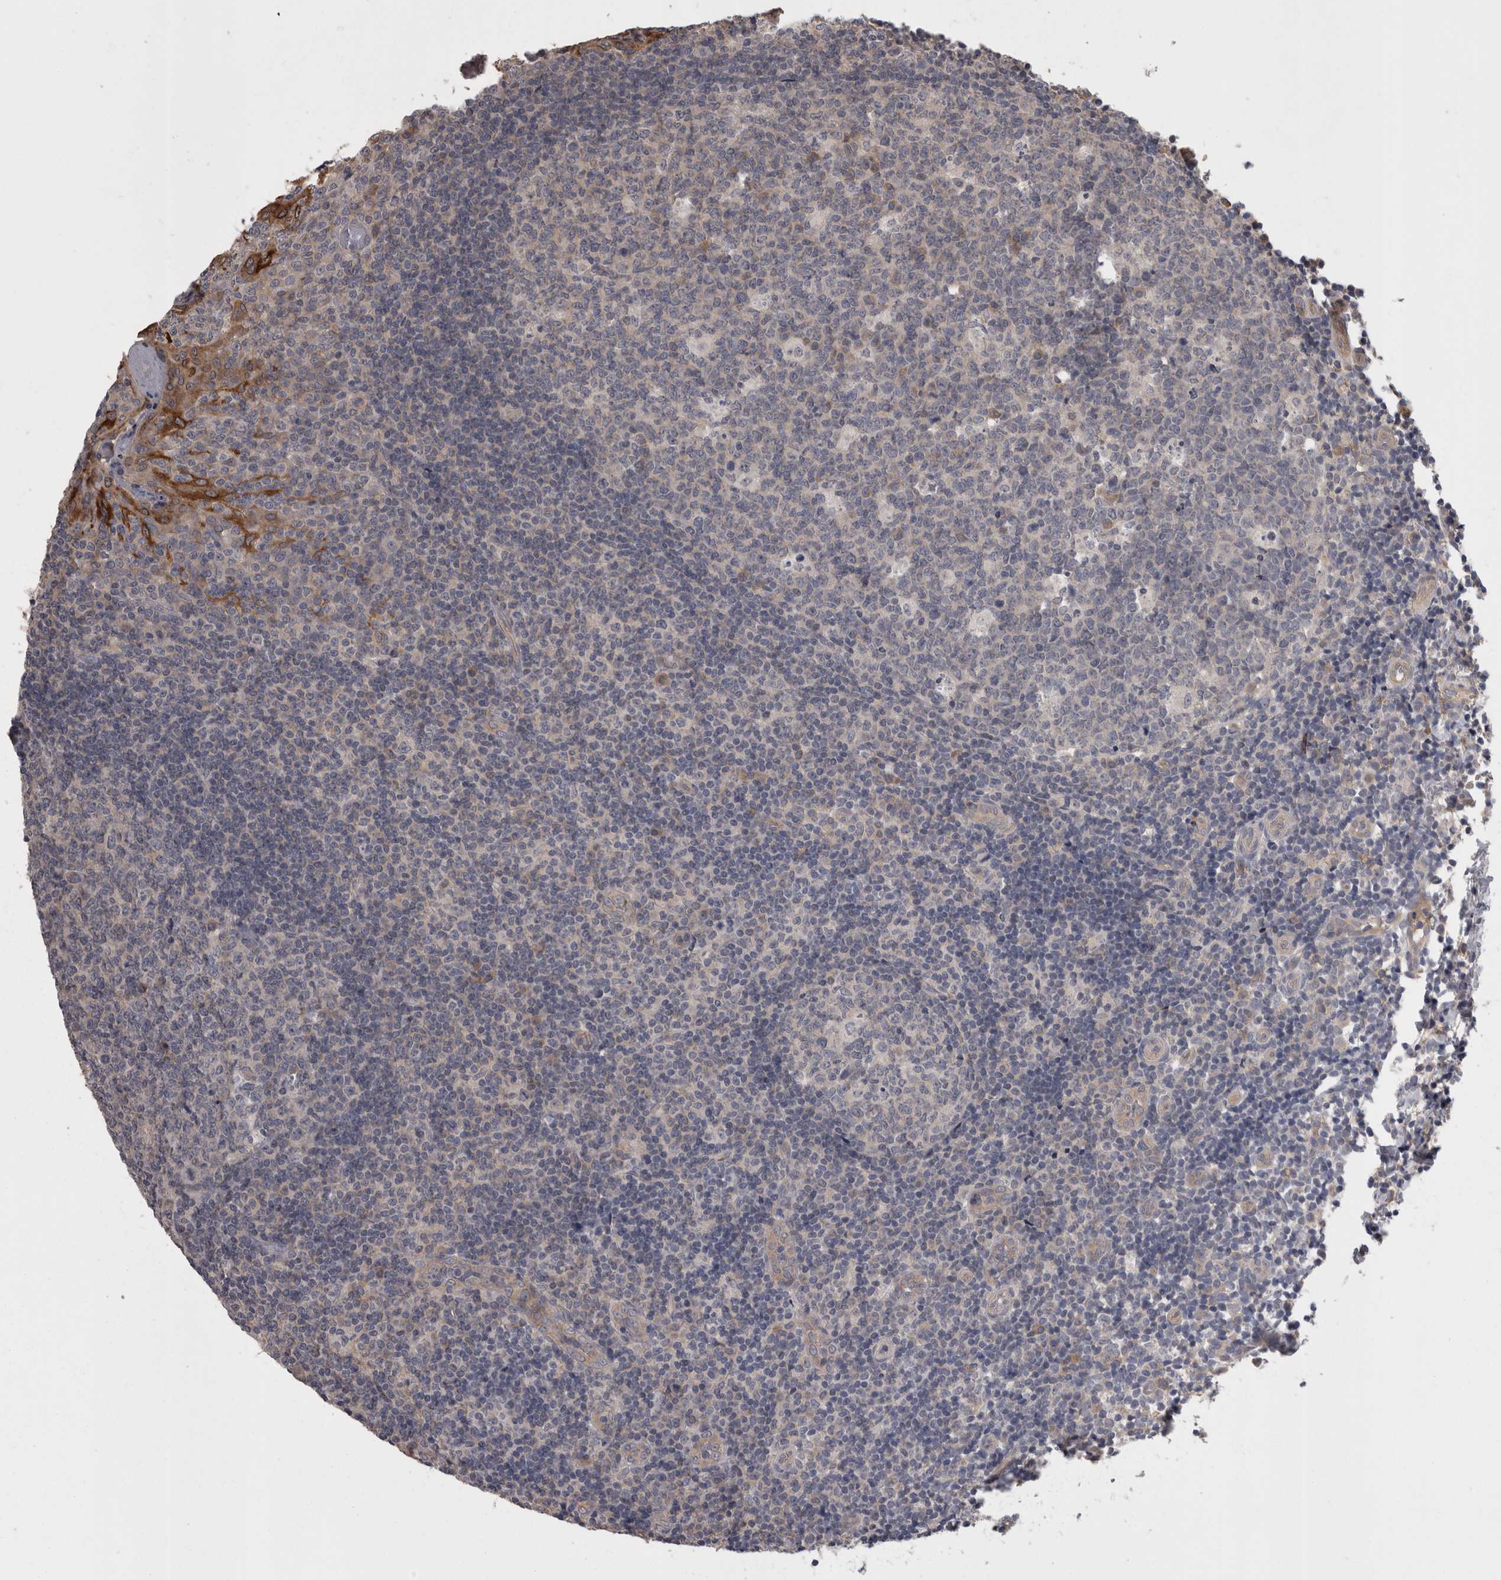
{"staining": {"intensity": "weak", "quantity": "<25%", "location": "cytoplasmic/membranous"}, "tissue": "tonsil", "cell_type": "Germinal center cells", "image_type": "normal", "snomed": [{"axis": "morphology", "description": "Normal tissue, NOS"}, {"axis": "topography", "description": "Tonsil"}], "caption": "Immunohistochemical staining of unremarkable tonsil displays no significant staining in germinal center cells.", "gene": "PON3", "patient": {"sex": "female", "age": 19}}